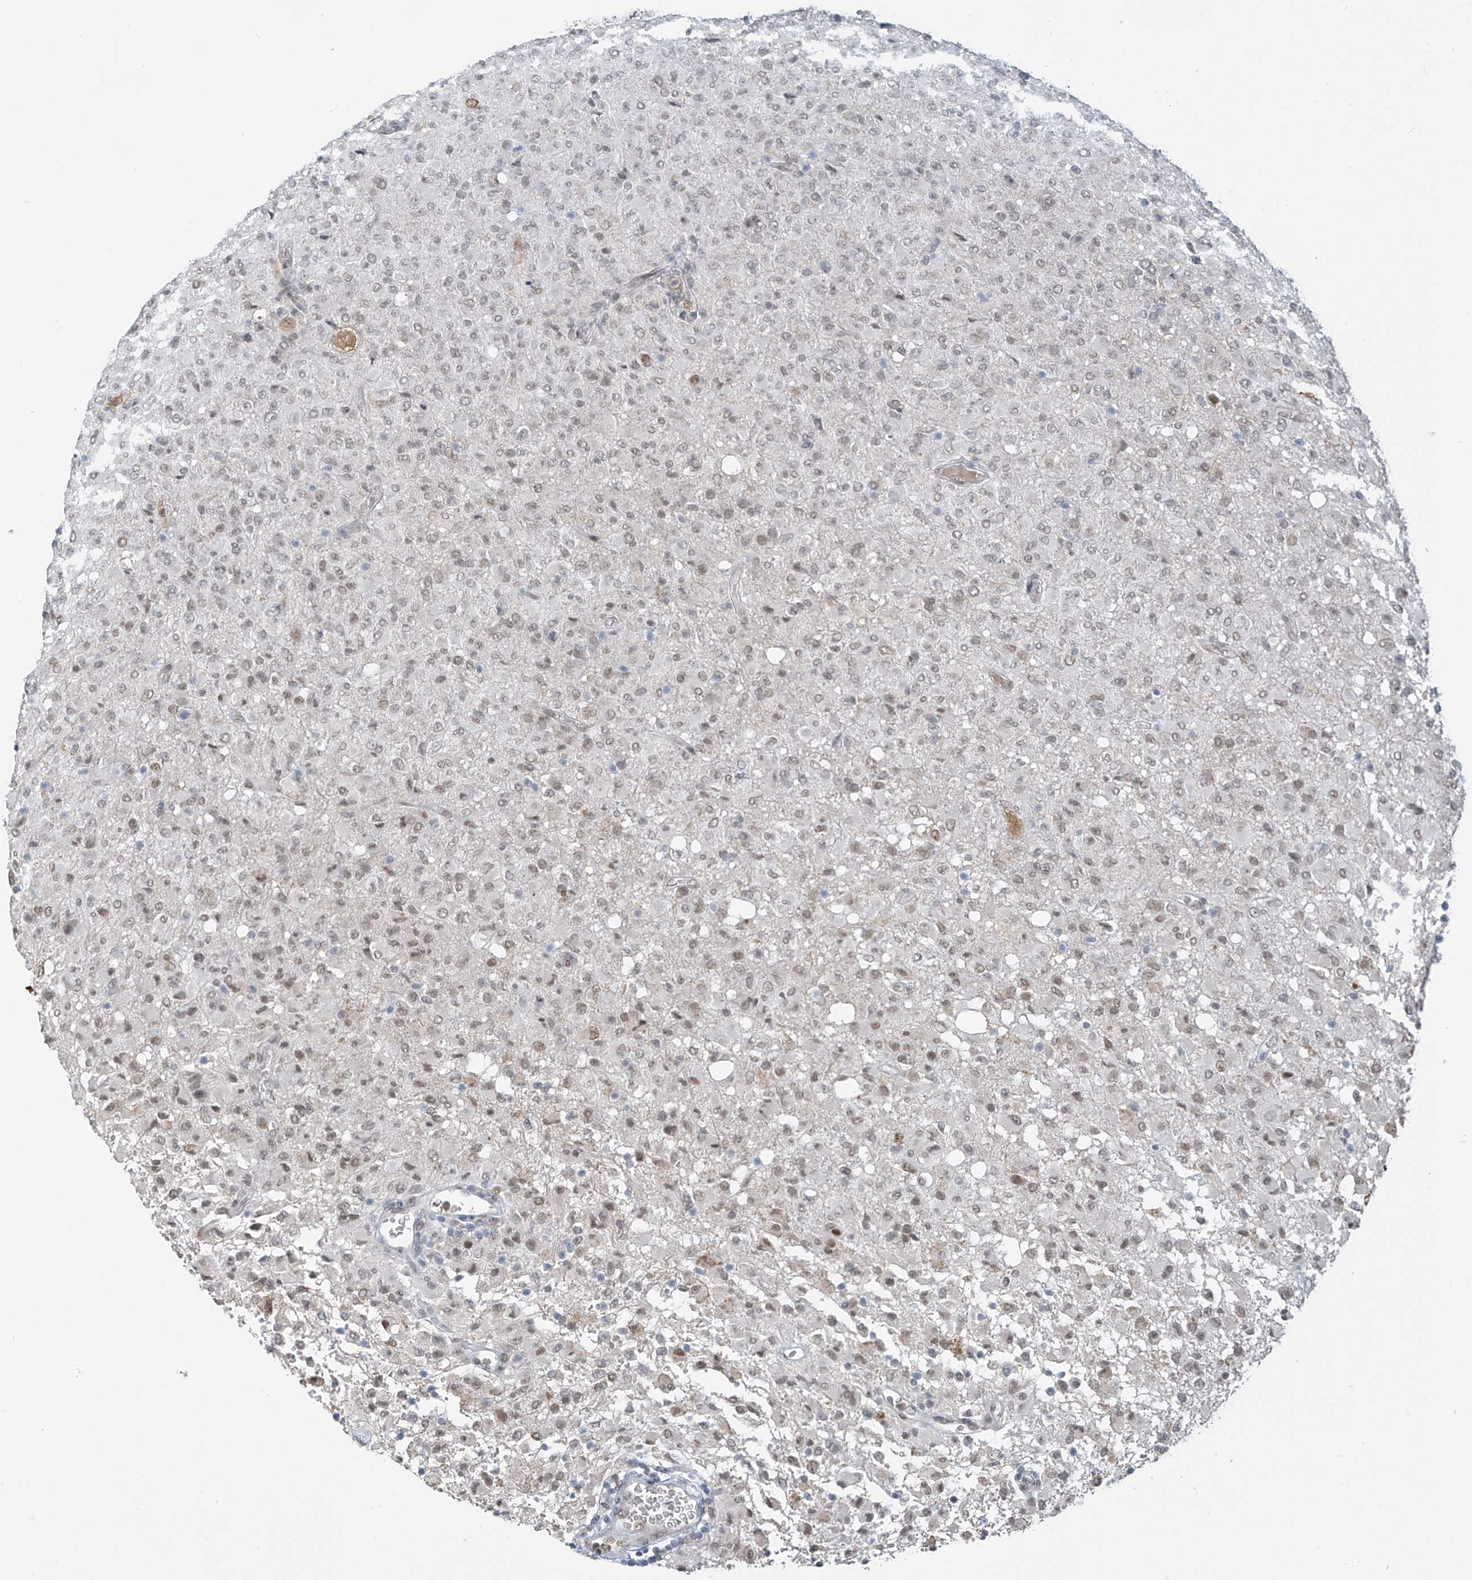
{"staining": {"intensity": "weak", "quantity": "25%-75%", "location": "nuclear"}, "tissue": "glioma", "cell_type": "Tumor cells", "image_type": "cancer", "snomed": [{"axis": "morphology", "description": "Glioma, malignant, High grade"}, {"axis": "topography", "description": "Brain"}], "caption": "Brown immunohistochemical staining in human malignant high-grade glioma exhibits weak nuclear expression in about 25%-75% of tumor cells. (DAB (3,3'-diaminobenzidine) = brown stain, brightfield microscopy at high magnification).", "gene": "MCM9", "patient": {"sex": "female", "age": 57}}